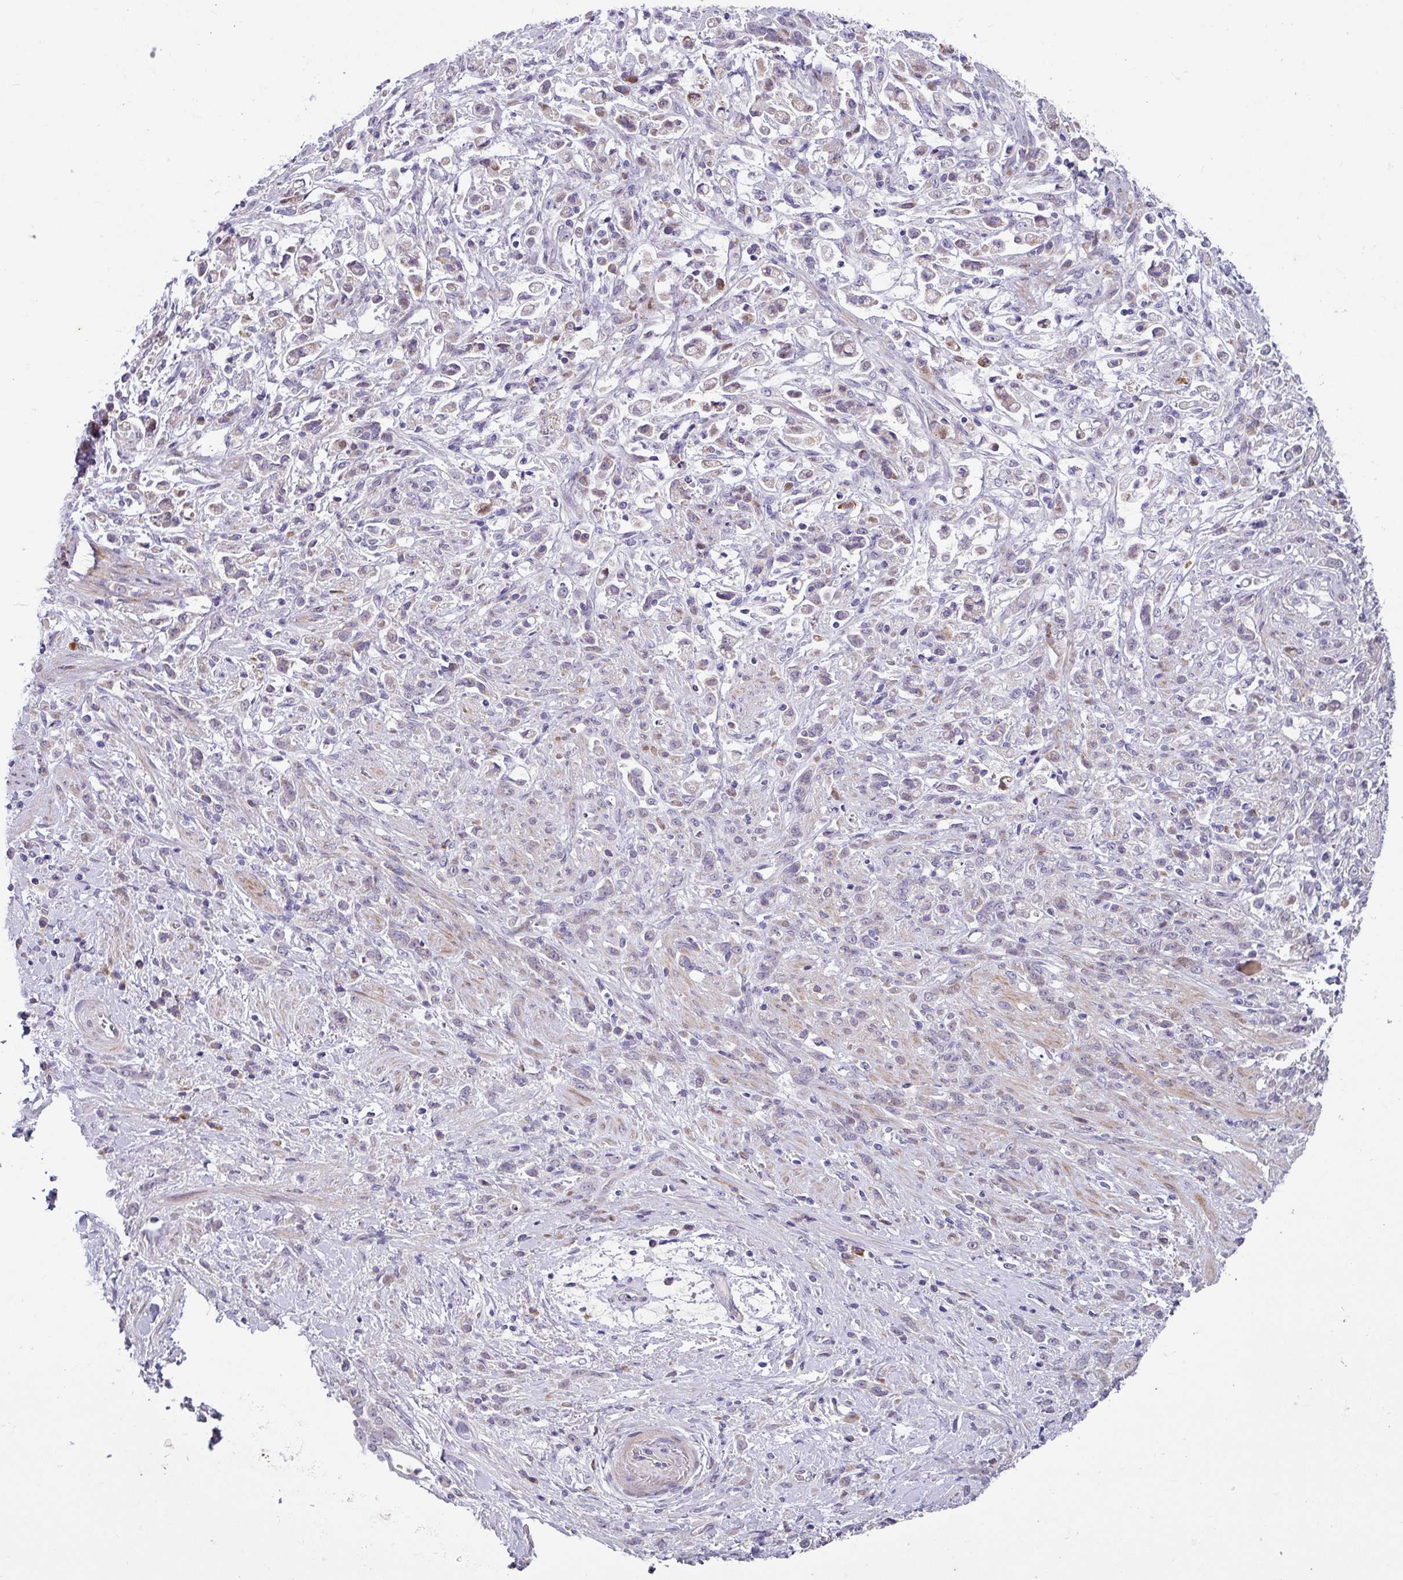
{"staining": {"intensity": "negative", "quantity": "none", "location": "none"}, "tissue": "stomach cancer", "cell_type": "Tumor cells", "image_type": "cancer", "snomed": [{"axis": "morphology", "description": "Adenocarcinoma, NOS"}, {"axis": "topography", "description": "Stomach"}], "caption": "A photomicrograph of stomach cancer stained for a protein demonstrates no brown staining in tumor cells. (DAB (3,3'-diaminobenzidine) IHC visualized using brightfield microscopy, high magnification).", "gene": "KLHL3", "patient": {"sex": "female", "age": 60}}